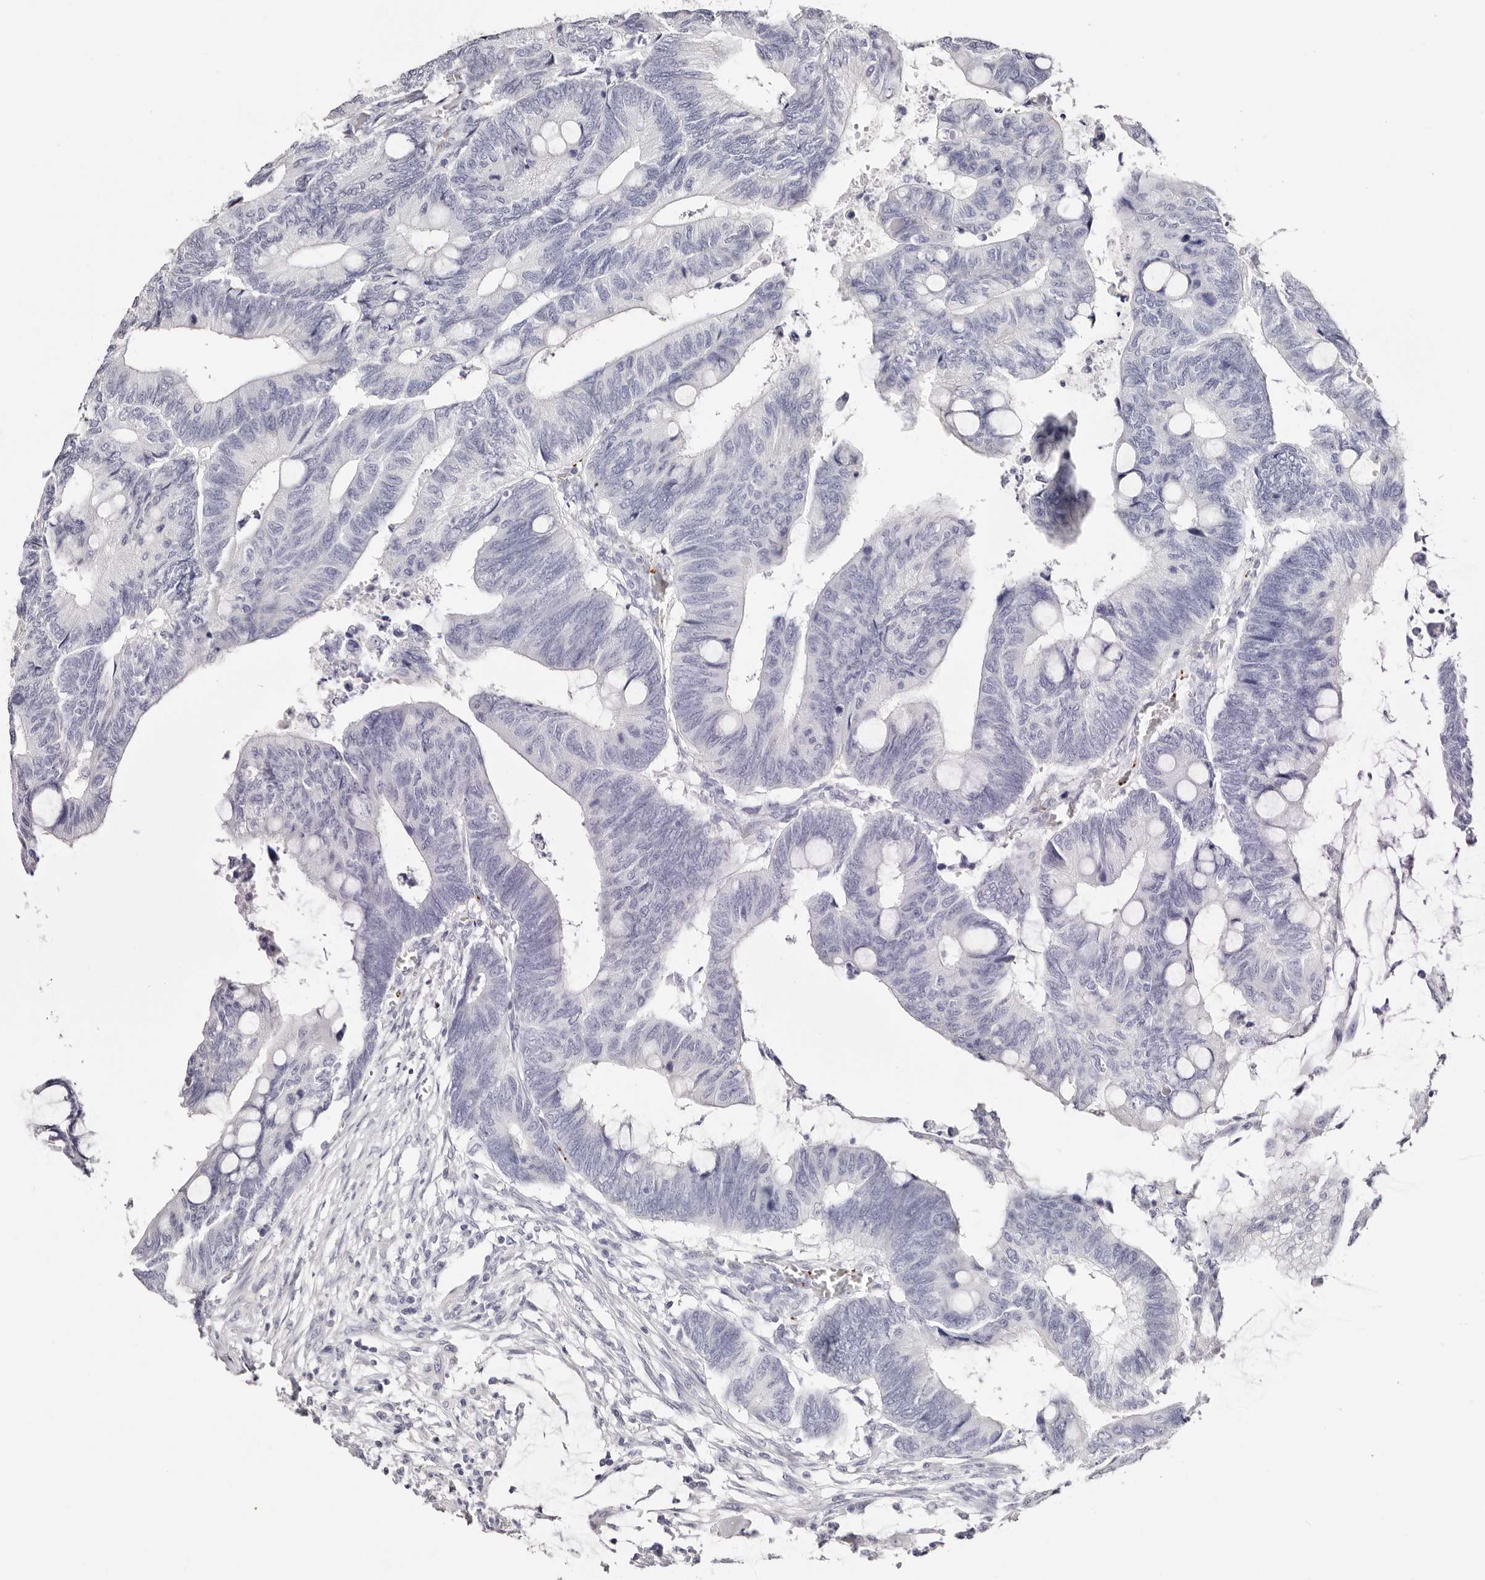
{"staining": {"intensity": "negative", "quantity": "none", "location": "none"}, "tissue": "colorectal cancer", "cell_type": "Tumor cells", "image_type": "cancer", "snomed": [{"axis": "morphology", "description": "Normal tissue, NOS"}, {"axis": "morphology", "description": "Adenocarcinoma, NOS"}, {"axis": "topography", "description": "Rectum"}, {"axis": "topography", "description": "Peripheral nerve tissue"}], "caption": "Immunohistochemistry (IHC) image of colorectal cancer stained for a protein (brown), which exhibits no positivity in tumor cells. (DAB immunohistochemistry with hematoxylin counter stain).", "gene": "PF4", "patient": {"sex": "male", "age": 92}}